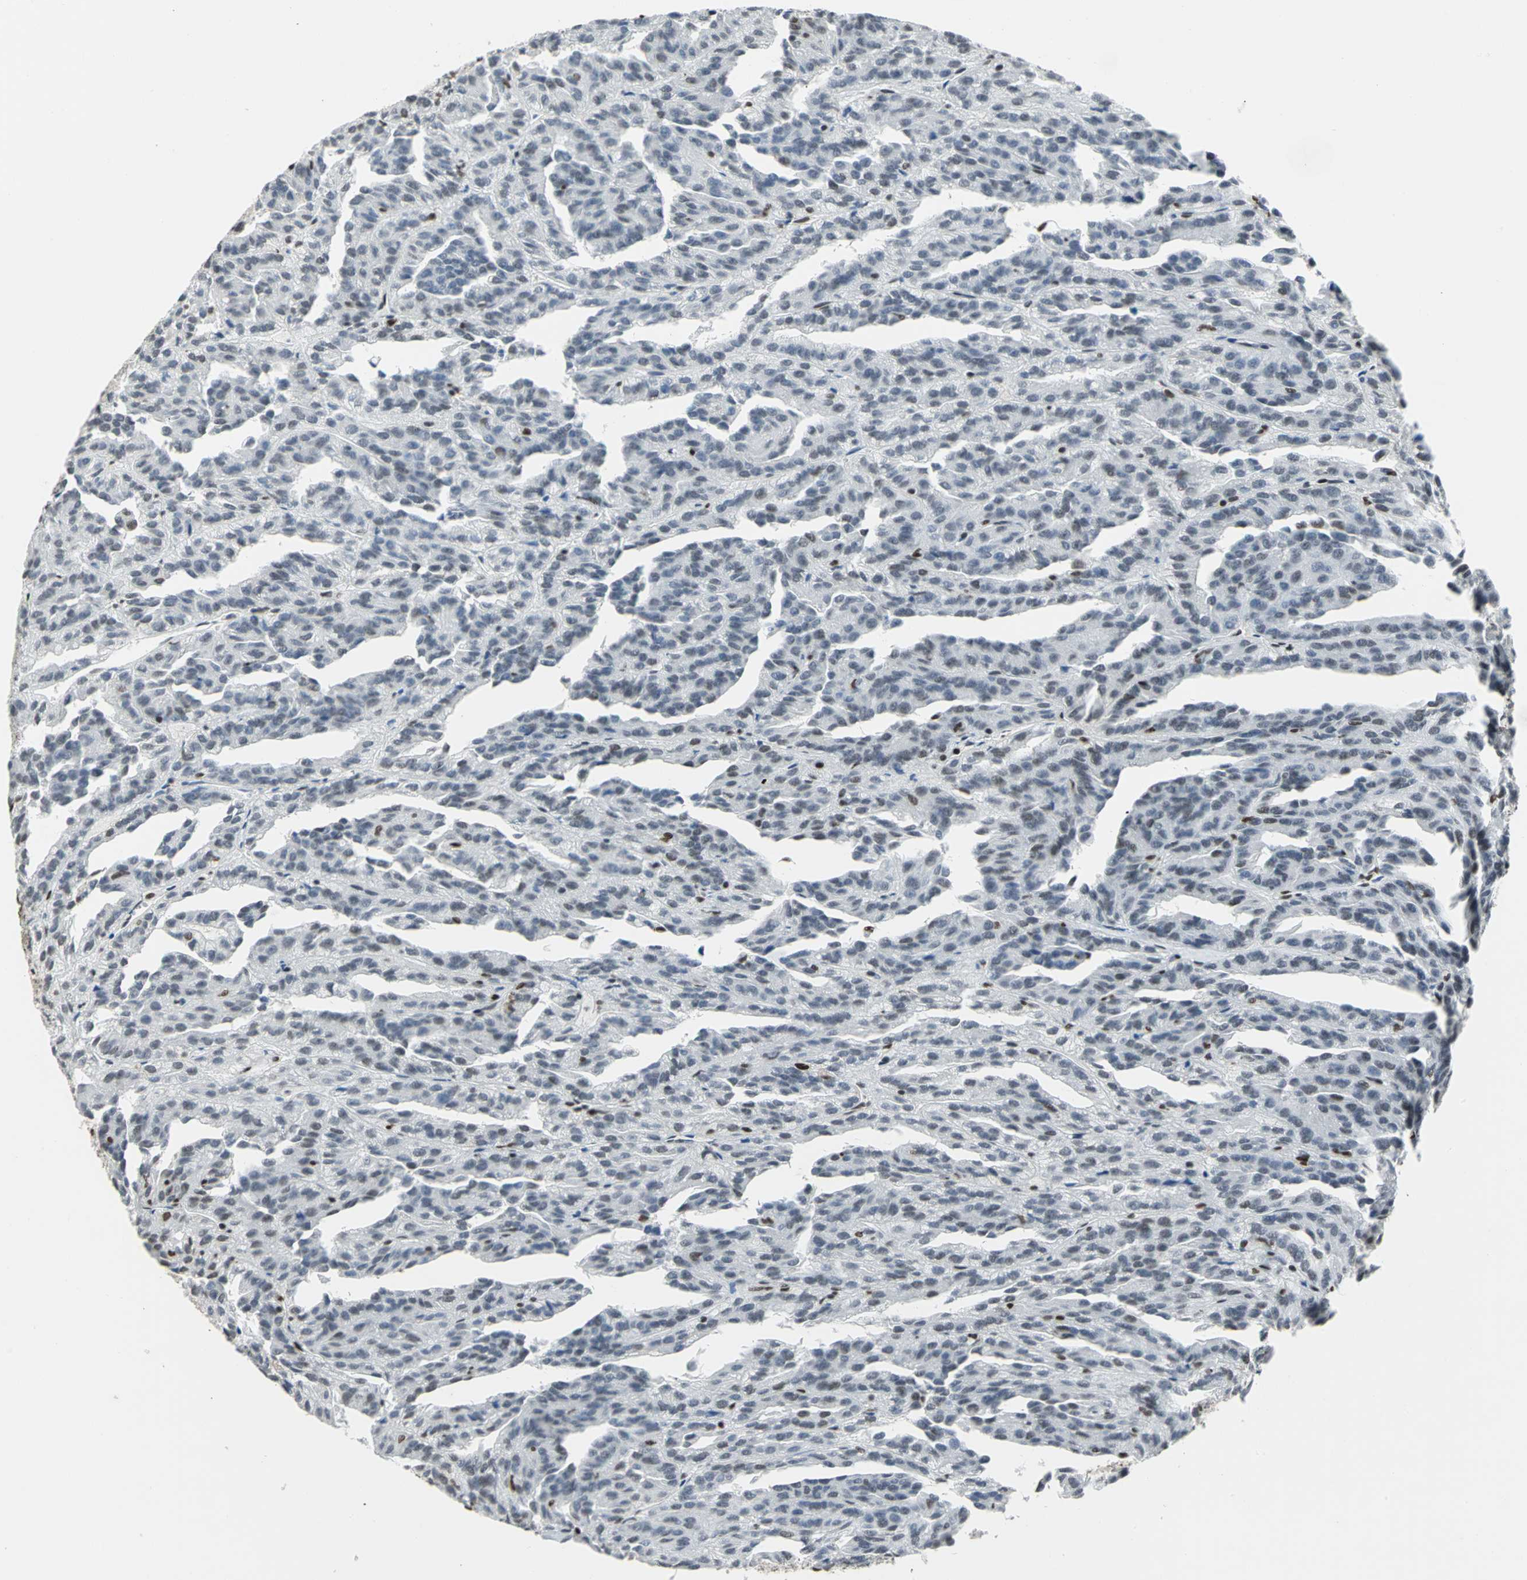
{"staining": {"intensity": "moderate", "quantity": "<25%", "location": "nuclear"}, "tissue": "renal cancer", "cell_type": "Tumor cells", "image_type": "cancer", "snomed": [{"axis": "morphology", "description": "Adenocarcinoma, NOS"}, {"axis": "topography", "description": "Kidney"}], "caption": "Human renal adenocarcinoma stained with a brown dye exhibits moderate nuclear positive positivity in approximately <25% of tumor cells.", "gene": "HNRNPD", "patient": {"sex": "male", "age": 46}}